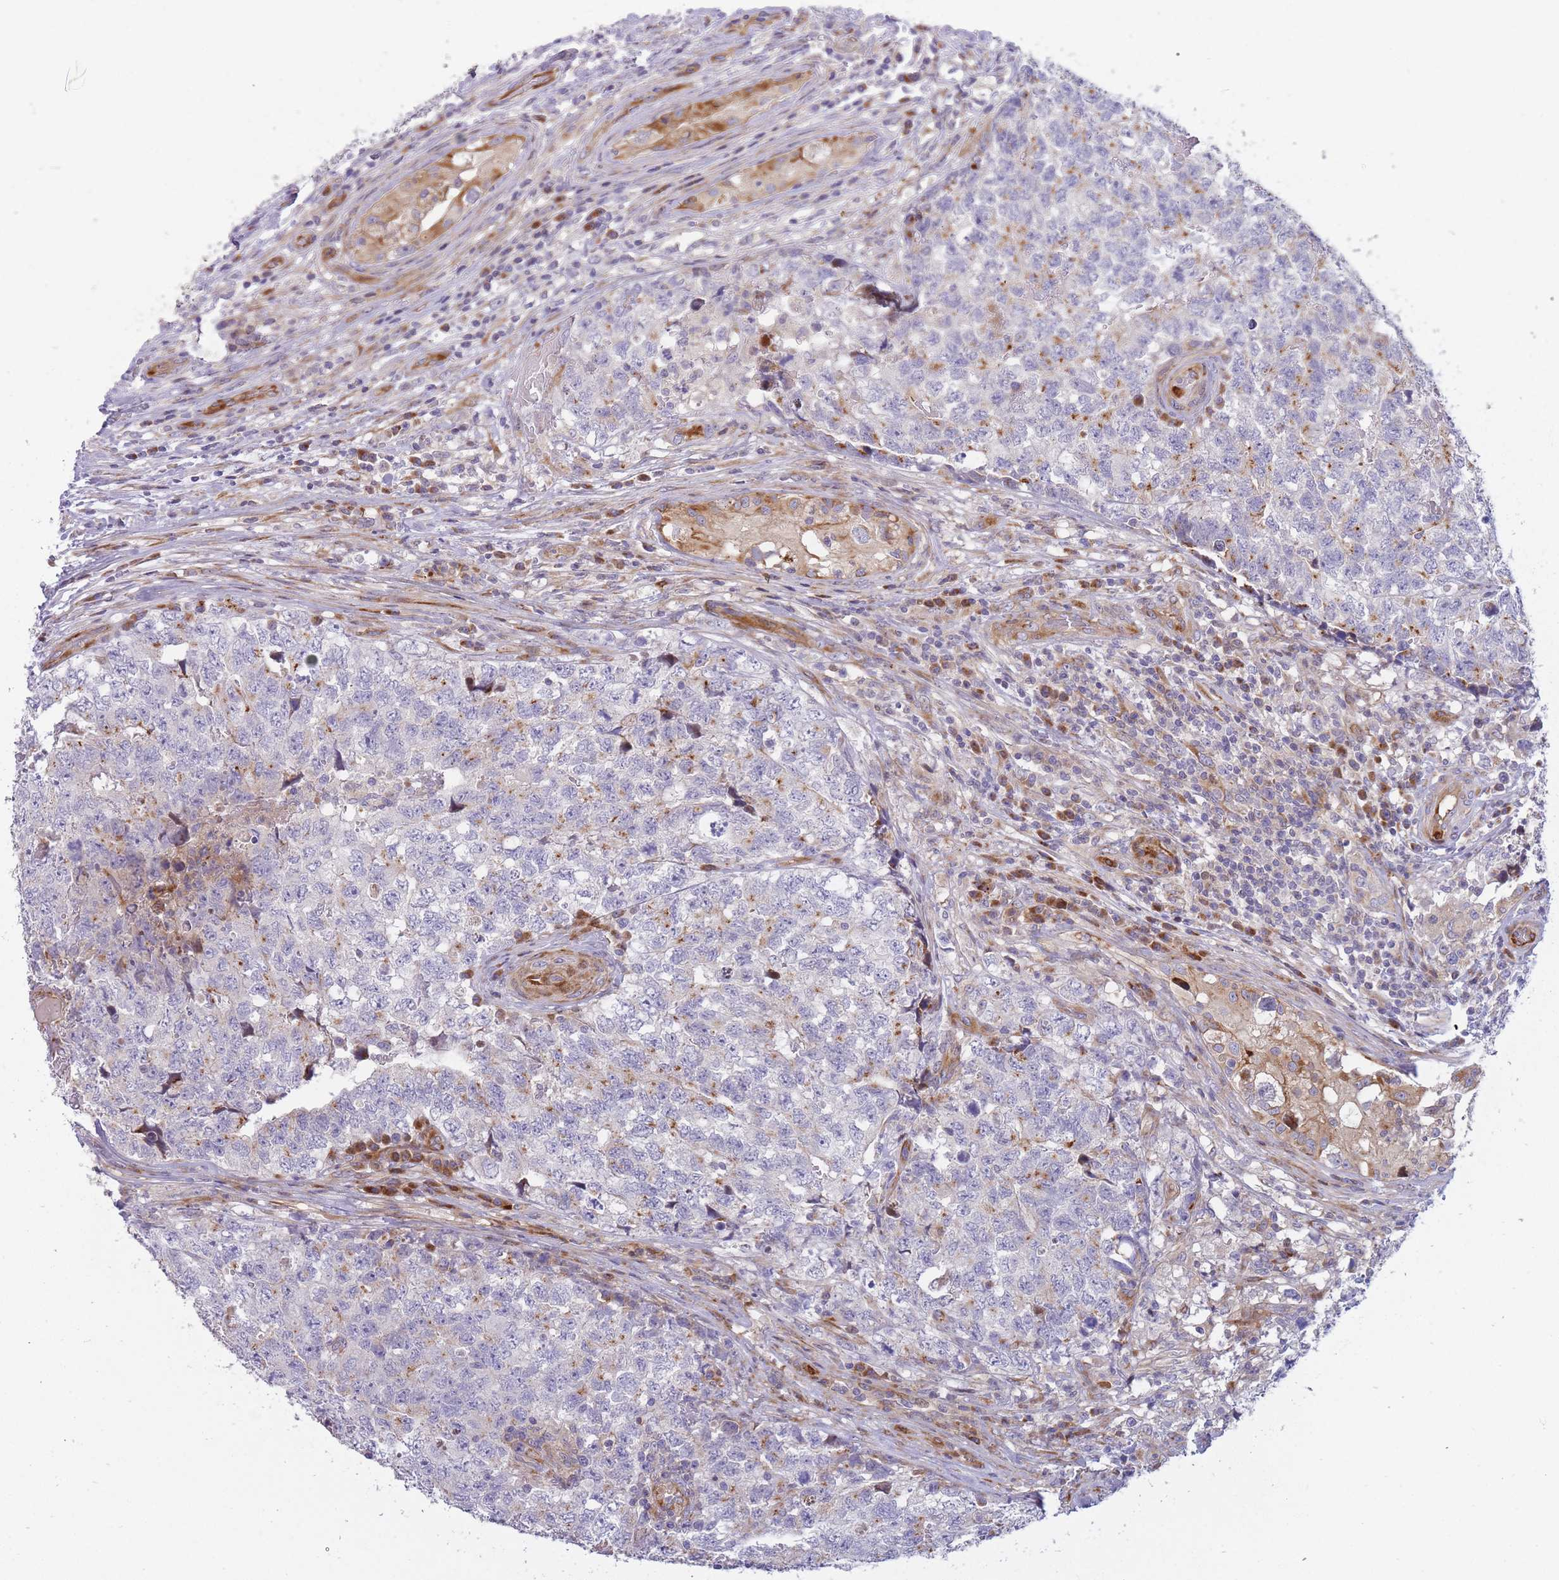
{"staining": {"intensity": "moderate", "quantity": "<25%", "location": "cytoplasmic/membranous"}, "tissue": "testis cancer", "cell_type": "Tumor cells", "image_type": "cancer", "snomed": [{"axis": "morphology", "description": "Carcinoma, Embryonal, NOS"}, {"axis": "topography", "description": "Testis"}], "caption": "This image exhibits testis embryonal carcinoma stained with immunohistochemistry (IHC) to label a protein in brown. The cytoplasmic/membranous of tumor cells show moderate positivity for the protein. Nuclei are counter-stained blue.", "gene": "ATP5MC2", "patient": {"sex": "male", "age": 31}}